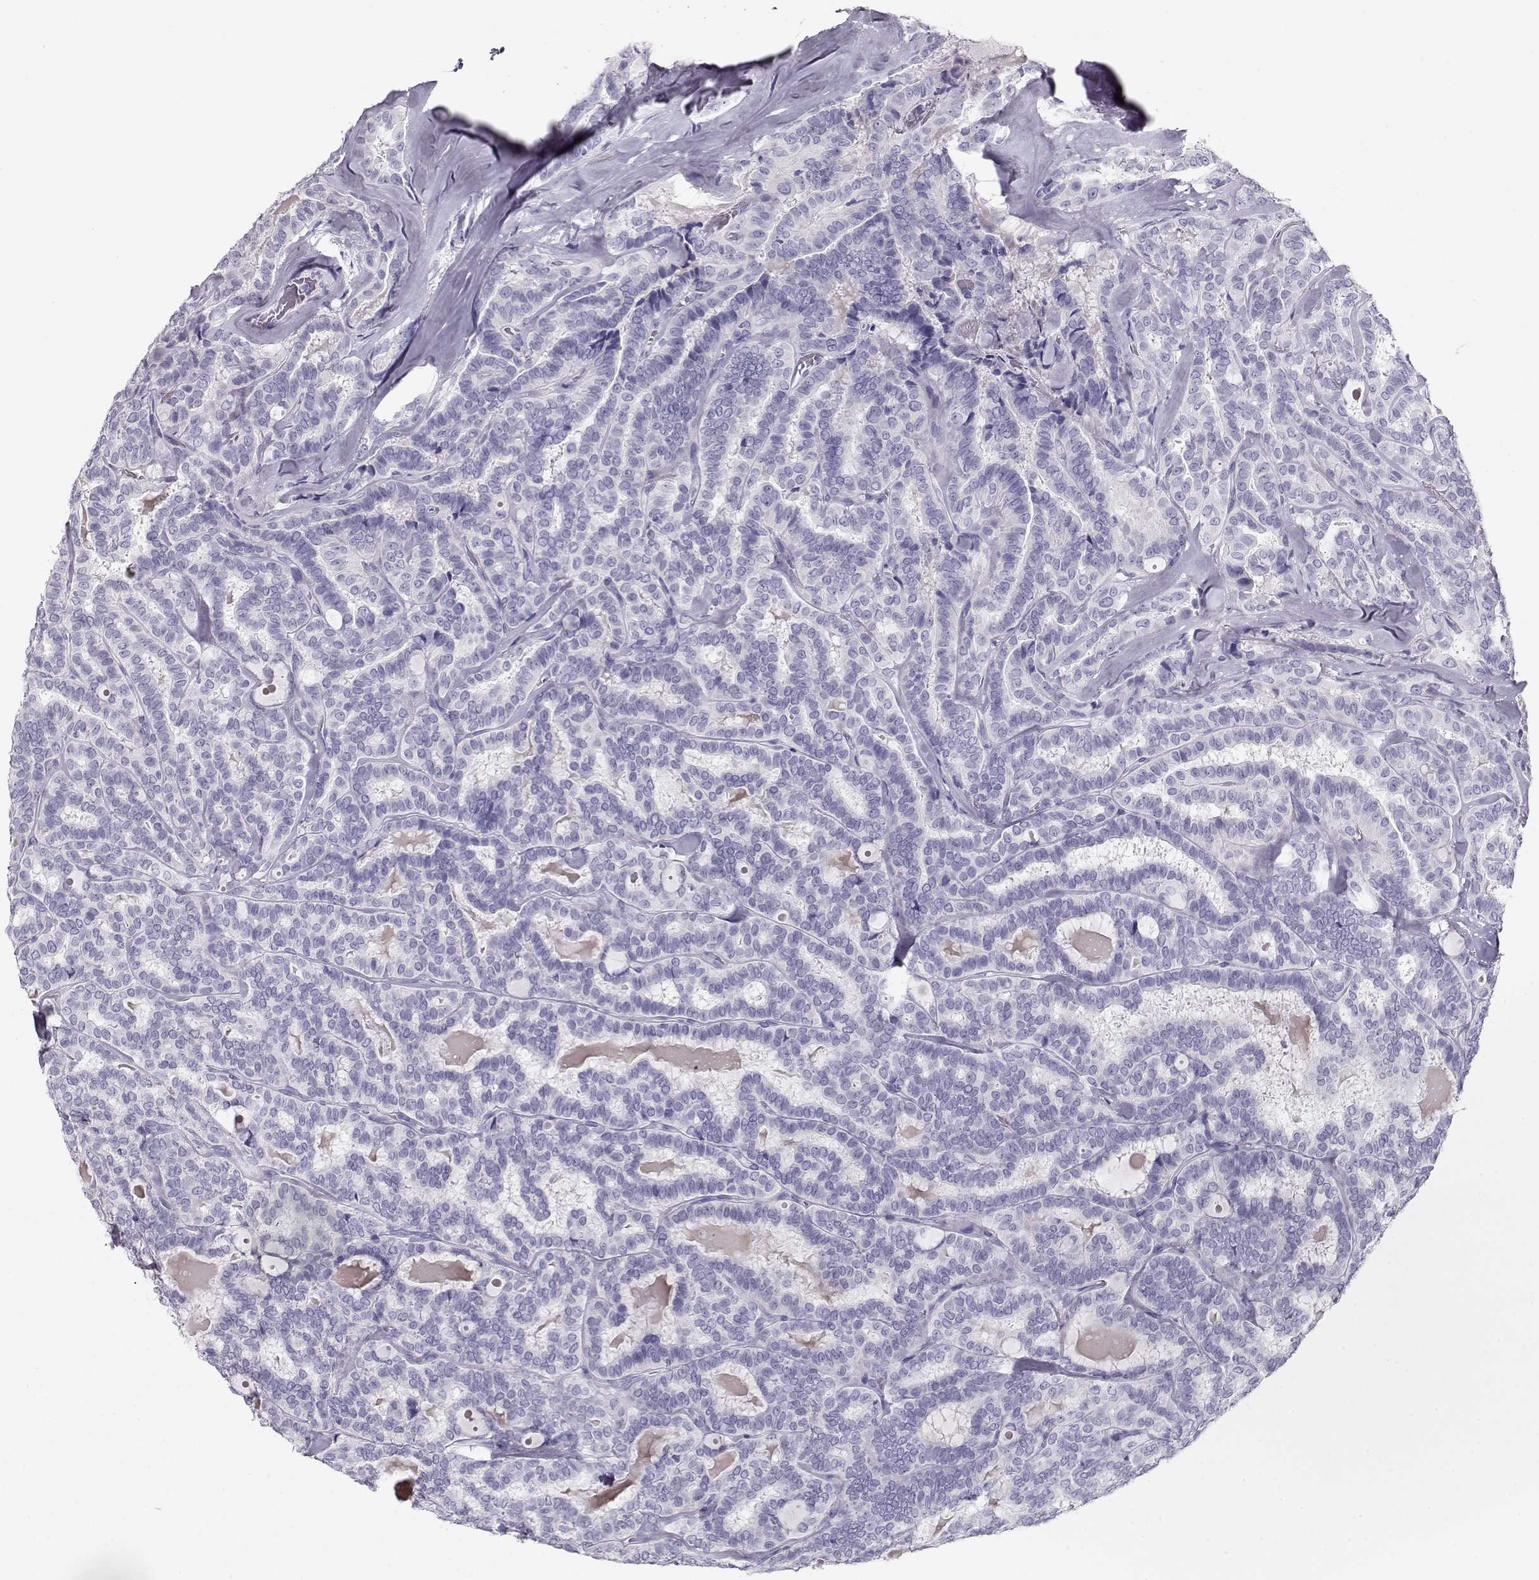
{"staining": {"intensity": "negative", "quantity": "none", "location": "none"}, "tissue": "thyroid cancer", "cell_type": "Tumor cells", "image_type": "cancer", "snomed": [{"axis": "morphology", "description": "Papillary adenocarcinoma, NOS"}, {"axis": "topography", "description": "Thyroid gland"}], "caption": "Thyroid cancer (papillary adenocarcinoma) stained for a protein using IHC exhibits no positivity tumor cells.", "gene": "ACTN2", "patient": {"sex": "female", "age": 39}}